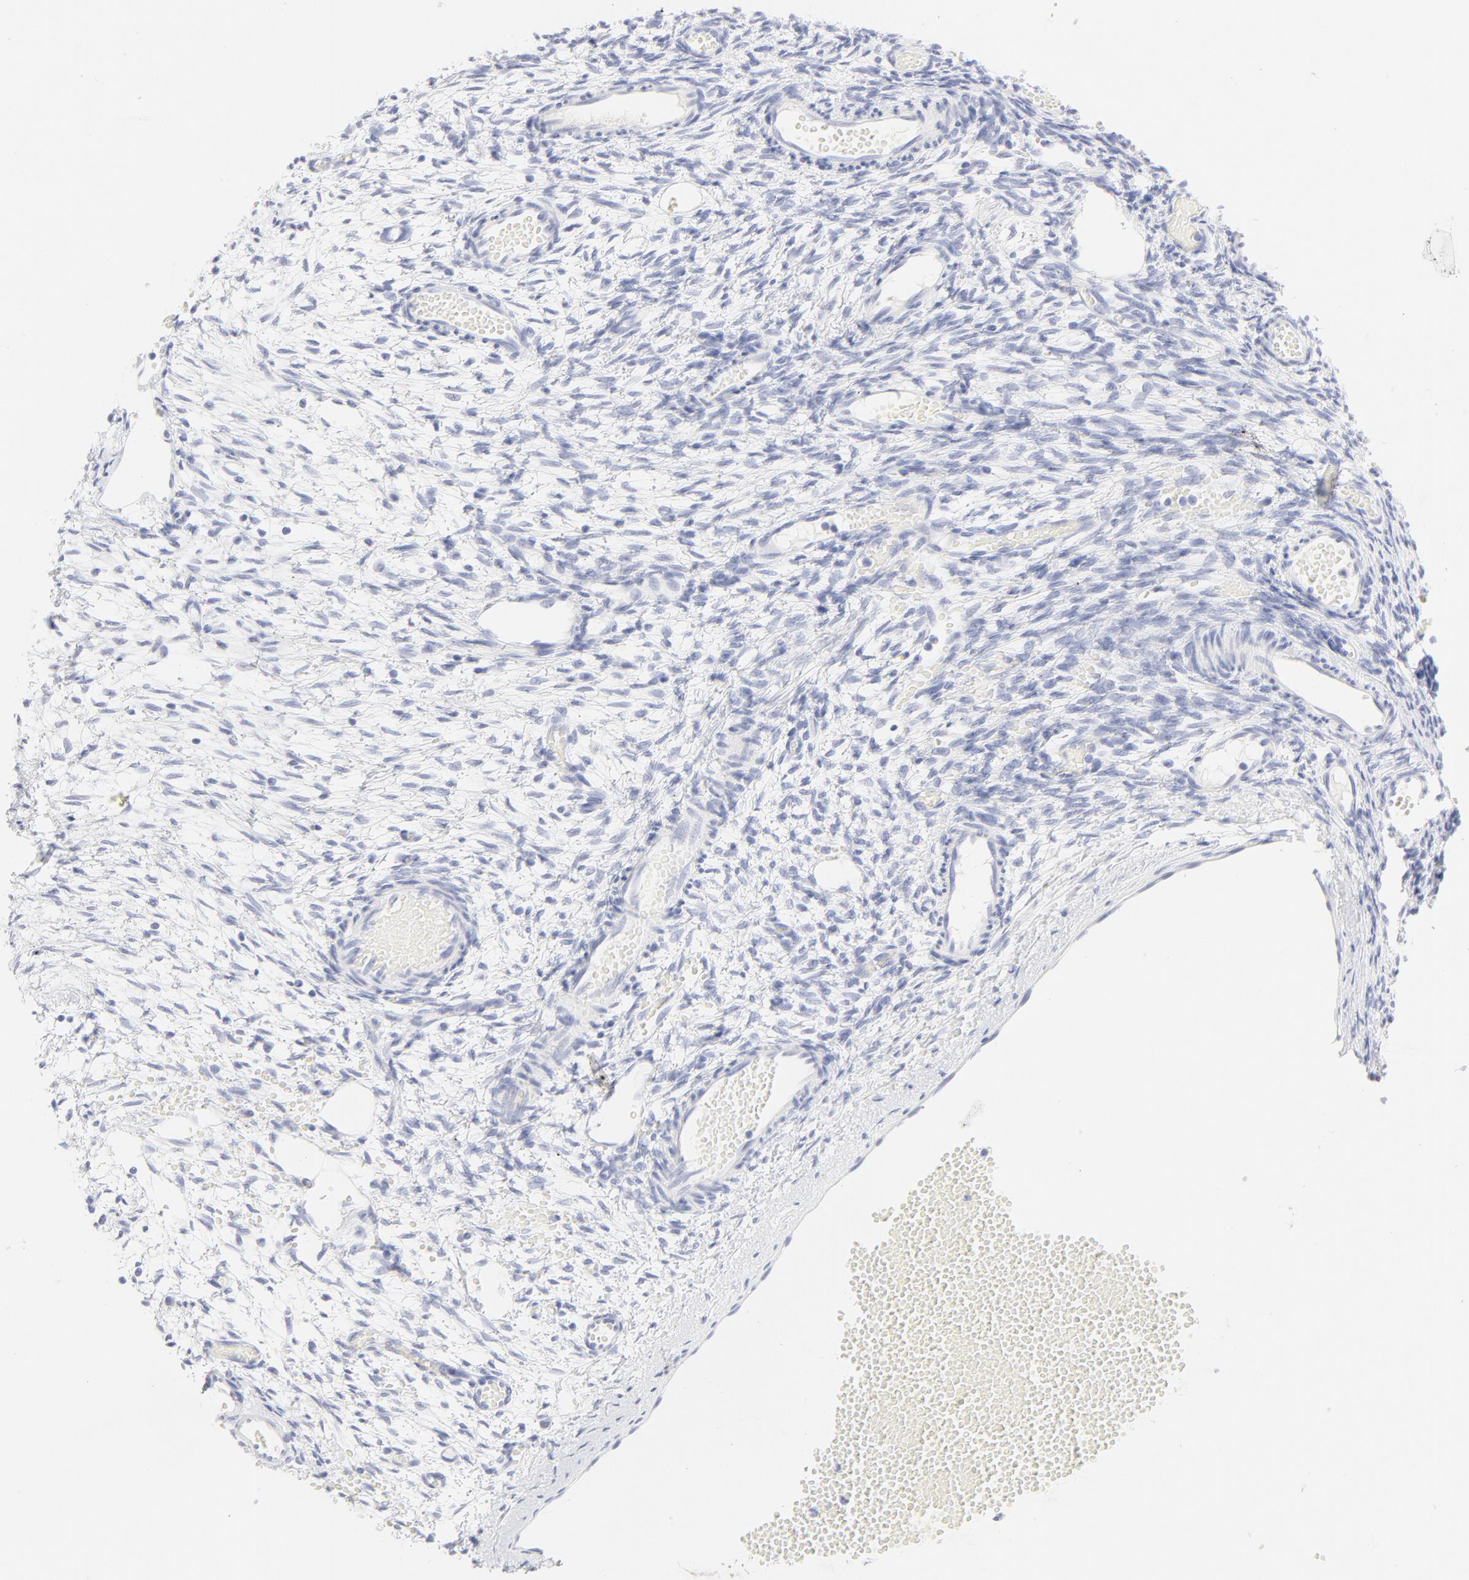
{"staining": {"intensity": "negative", "quantity": "none", "location": "none"}, "tissue": "ovary", "cell_type": "Ovarian stroma cells", "image_type": "normal", "snomed": [{"axis": "morphology", "description": "Normal tissue, NOS"}, {"axis": "topography", "description": "Ovary"}], "caption": "A histopathology image of ovary stained for a protein demonstrates no brown staining in ovarian stroma cells.", "gene": "ELF3", "patient": {"sex": "female", "age": 35}}